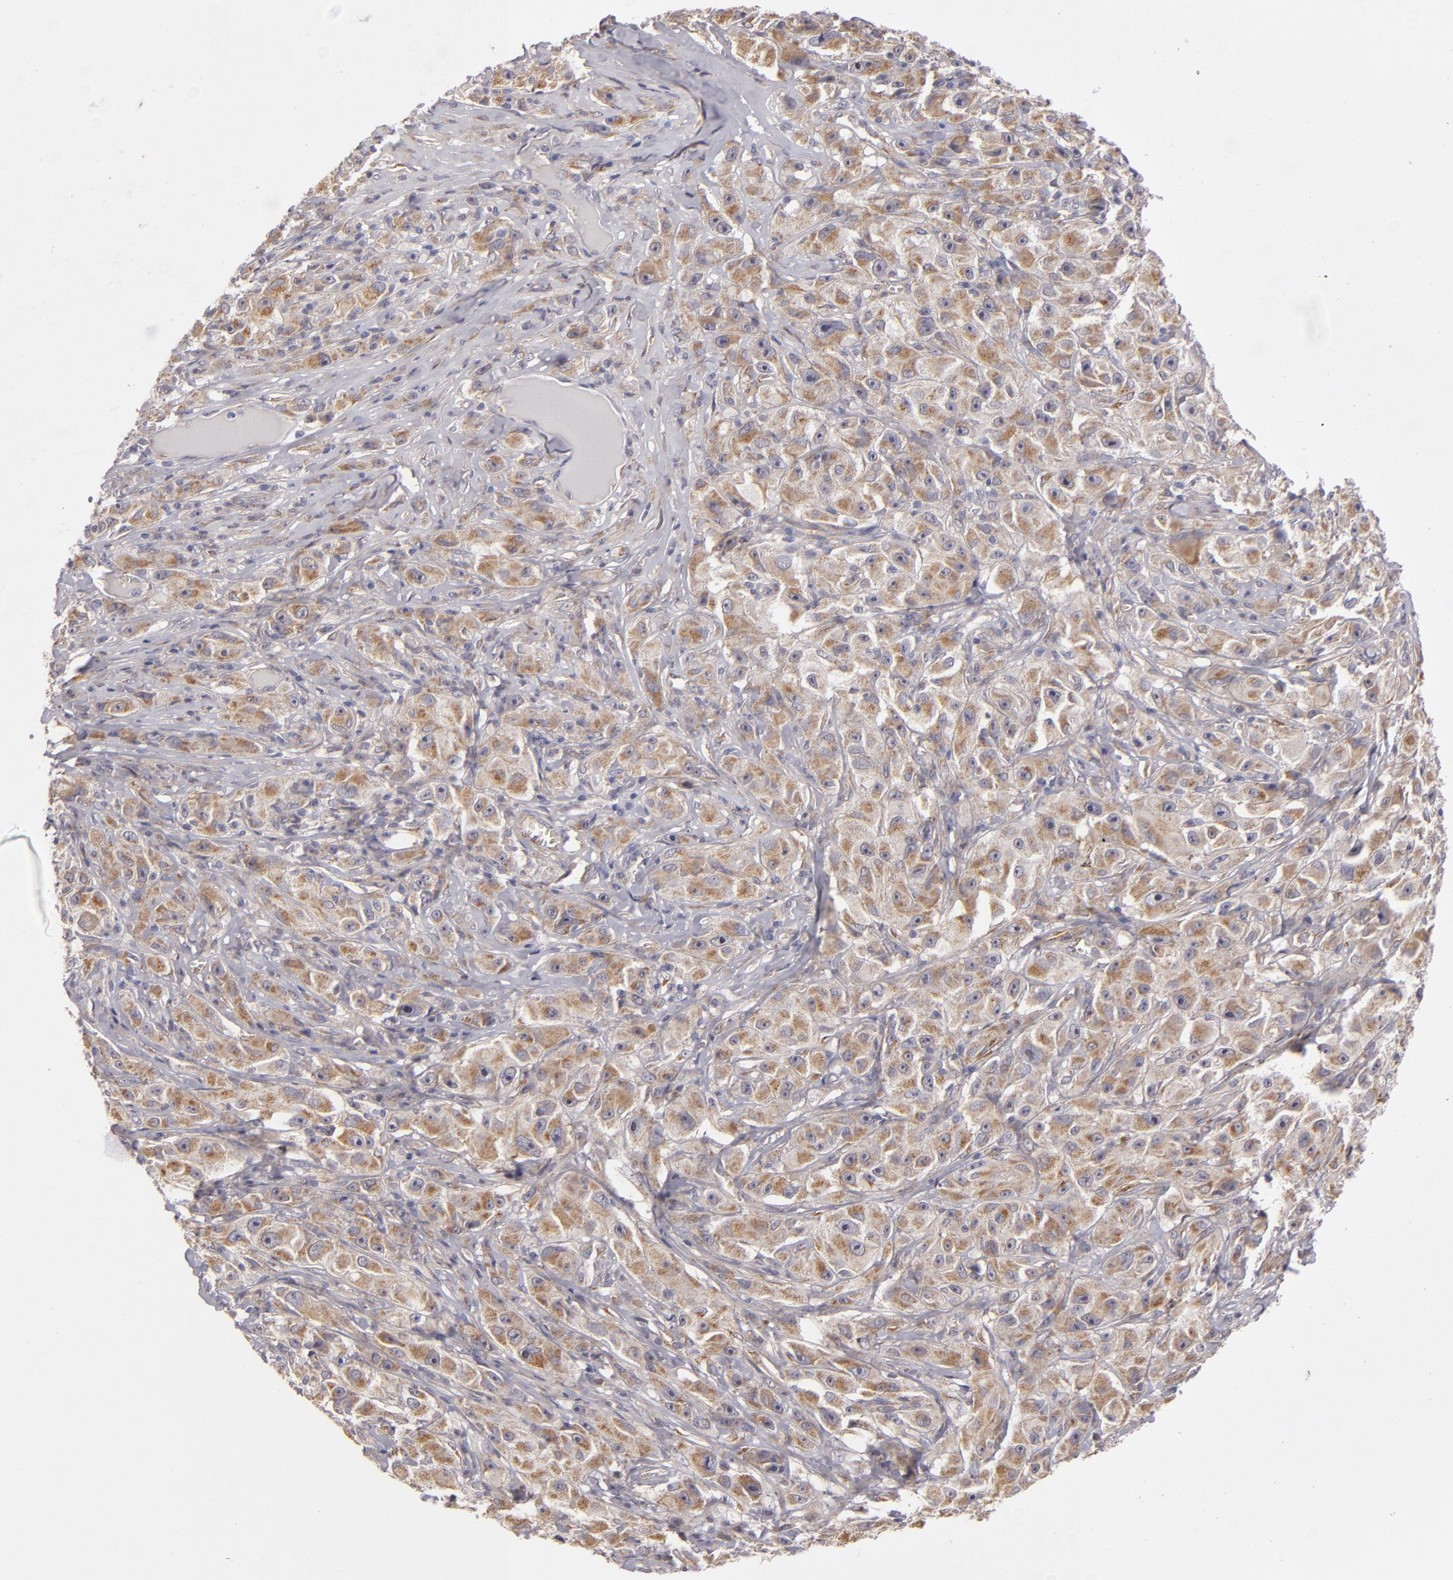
{"staining": {"intensity": "moderate", "quantity": ">75%", "location": "cytoplasmic/membranous"}, "tissue": "melanoma", "cell_type": "Tumor cells", "image_type": "cancer", "snomed": [{"axis": "morphology", "description": "Malignant melanoma, NOS"}, {"axis": "topography", "description": "Skin"}], "caption": "Human malignant melanoma stained with a protein marker shows moderate staining in tumor cells.", "gene": "SH2D4A", "patient": {"sex": "male", "age": 56}}